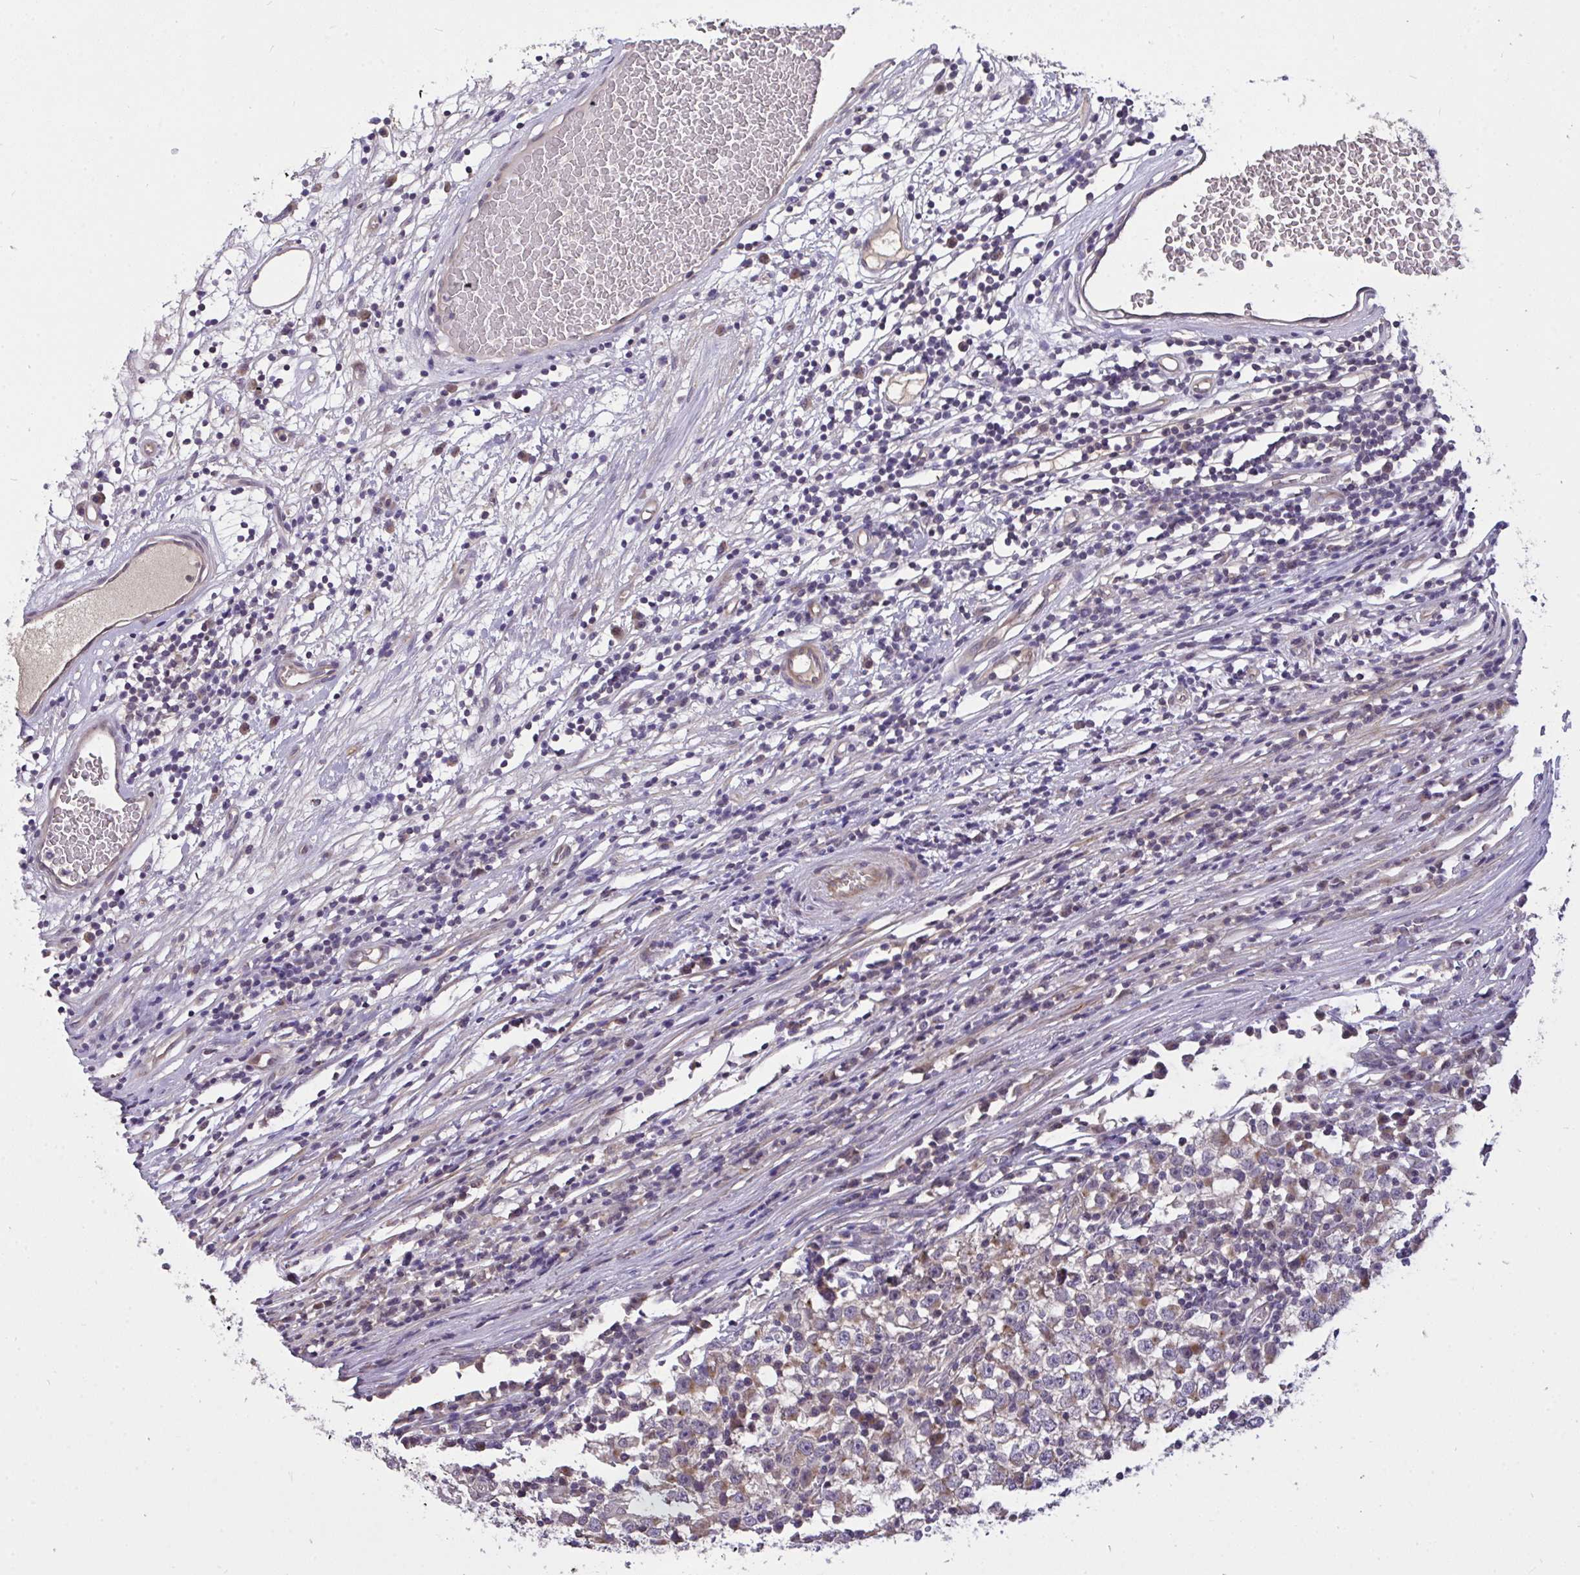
{"staining": {"intensity": "moderate", "quantity": "<25%", "location": "cytoplasmic/membranous"}, "tissue": "testis cancer", "cell_type": "Tumor cells", "image_type": "cancer", "snomed": [{"axis": "morphology", "description": "Seminoma, NOS"}, {"axis": "topography", "description": "Testis"}], "caption": "Seminoma (testis) stained with DAB (3,3'-diaminobenzidine) immunohistochemistry (IHC) reveals low levels of moderate cytoplasmic/membranous expression in about <25% of tumor cells.", "gene": "C19orf54", "patient": {"sex": "male", "age": 65}}